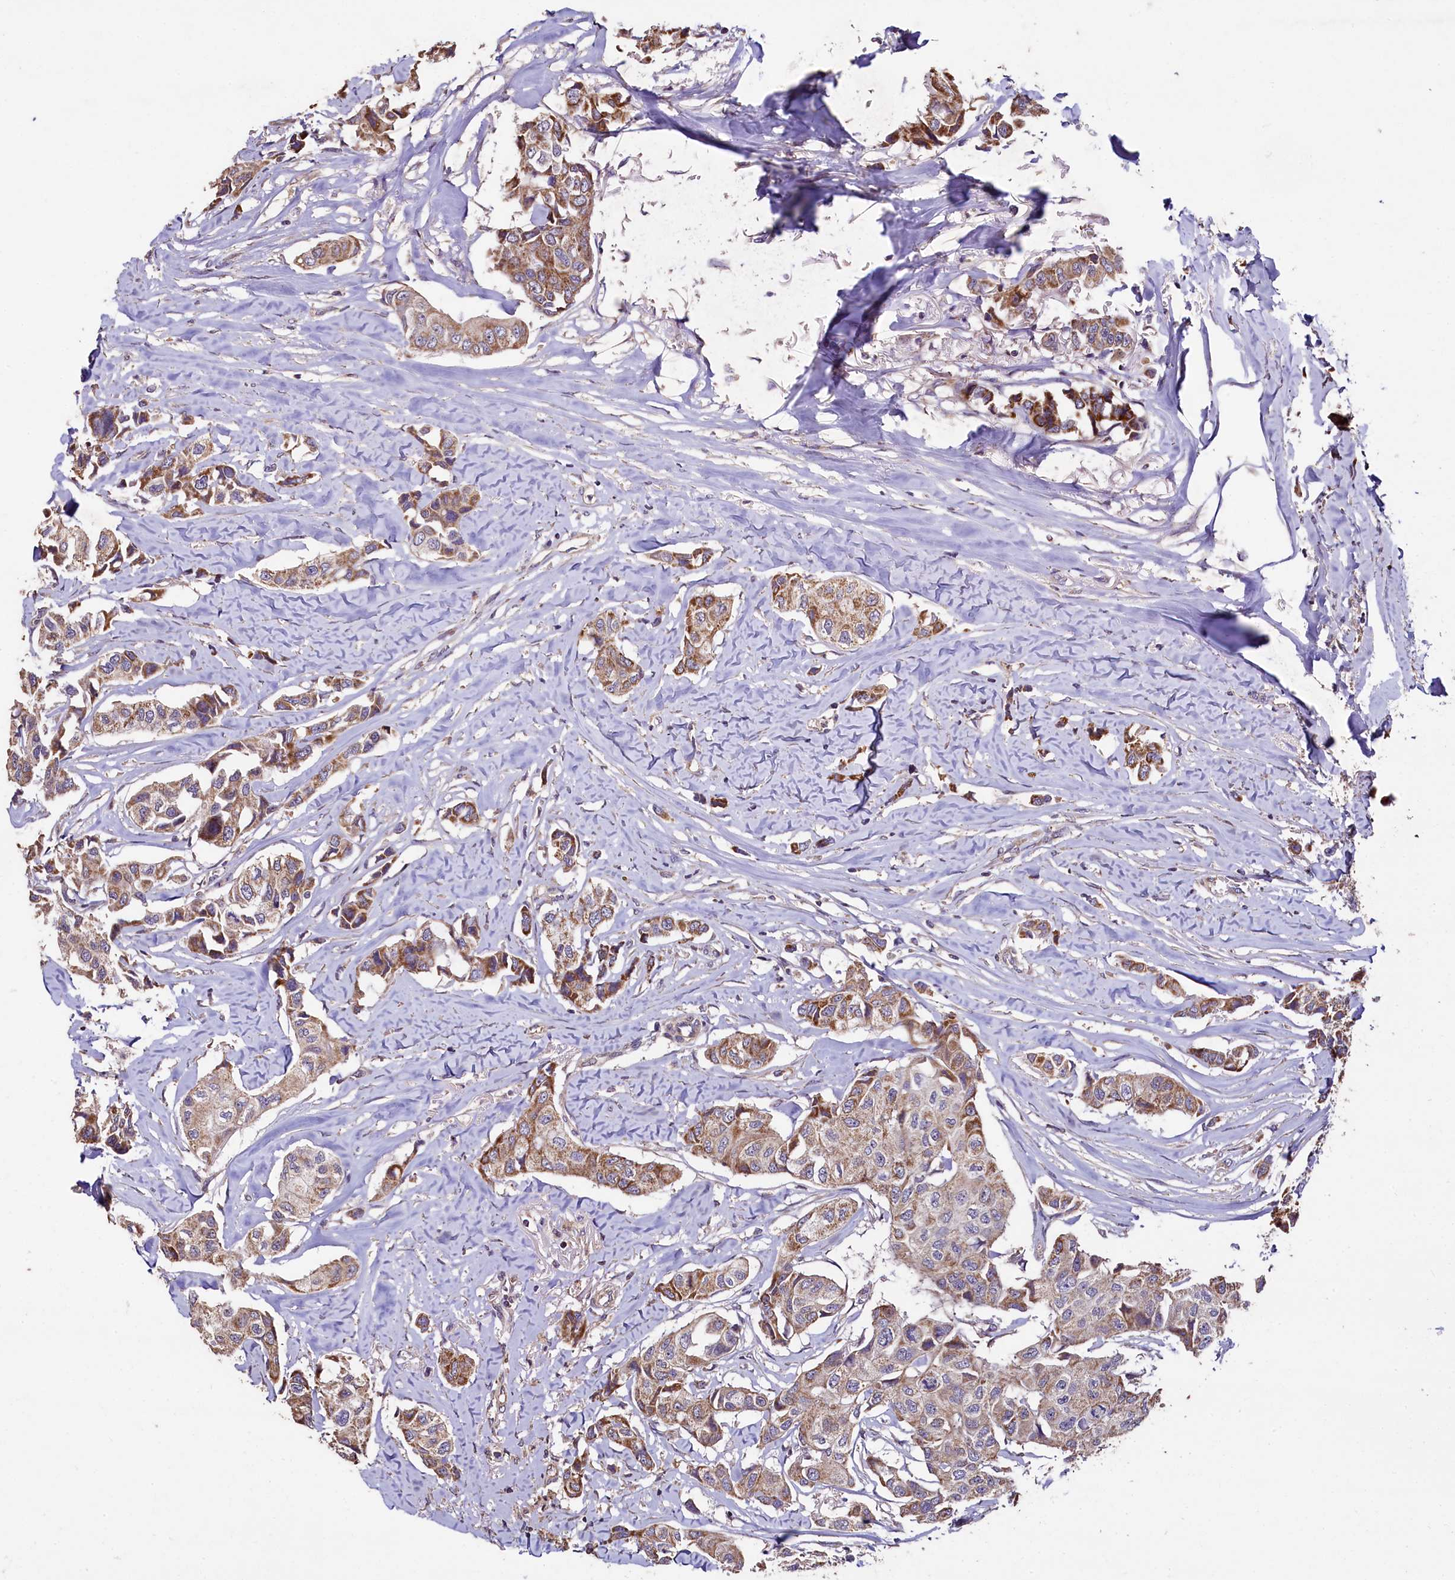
{"staining": {"intensity": "moderate", "quantity": "25%-75%", "location": "cytoplasmic/membranous"}, "tissue": "breast cancer", "cell_type": "Tumor cells", "image_type": "cancer", "snomed": [{"axis": "morphology", "description": "Duct carcinoma"}, {"axis": "topography", "description": "Breast"}], "caption": "A high-resolution histopathology image shows immunohistochemistry (IHC) staining of intraductal carcinoma (breast), which exhibits moderate cytoplasmic/membranous positivity in about 25%-75% of tumor cells. Using DAB (3,3'-diaminobenzidine) (brown) and hematoxylin (blue) stains, captured at high magnification using brightfield microscopy.", "gene": "COQ9", "patient": {"sex": "female", "age": 80}}